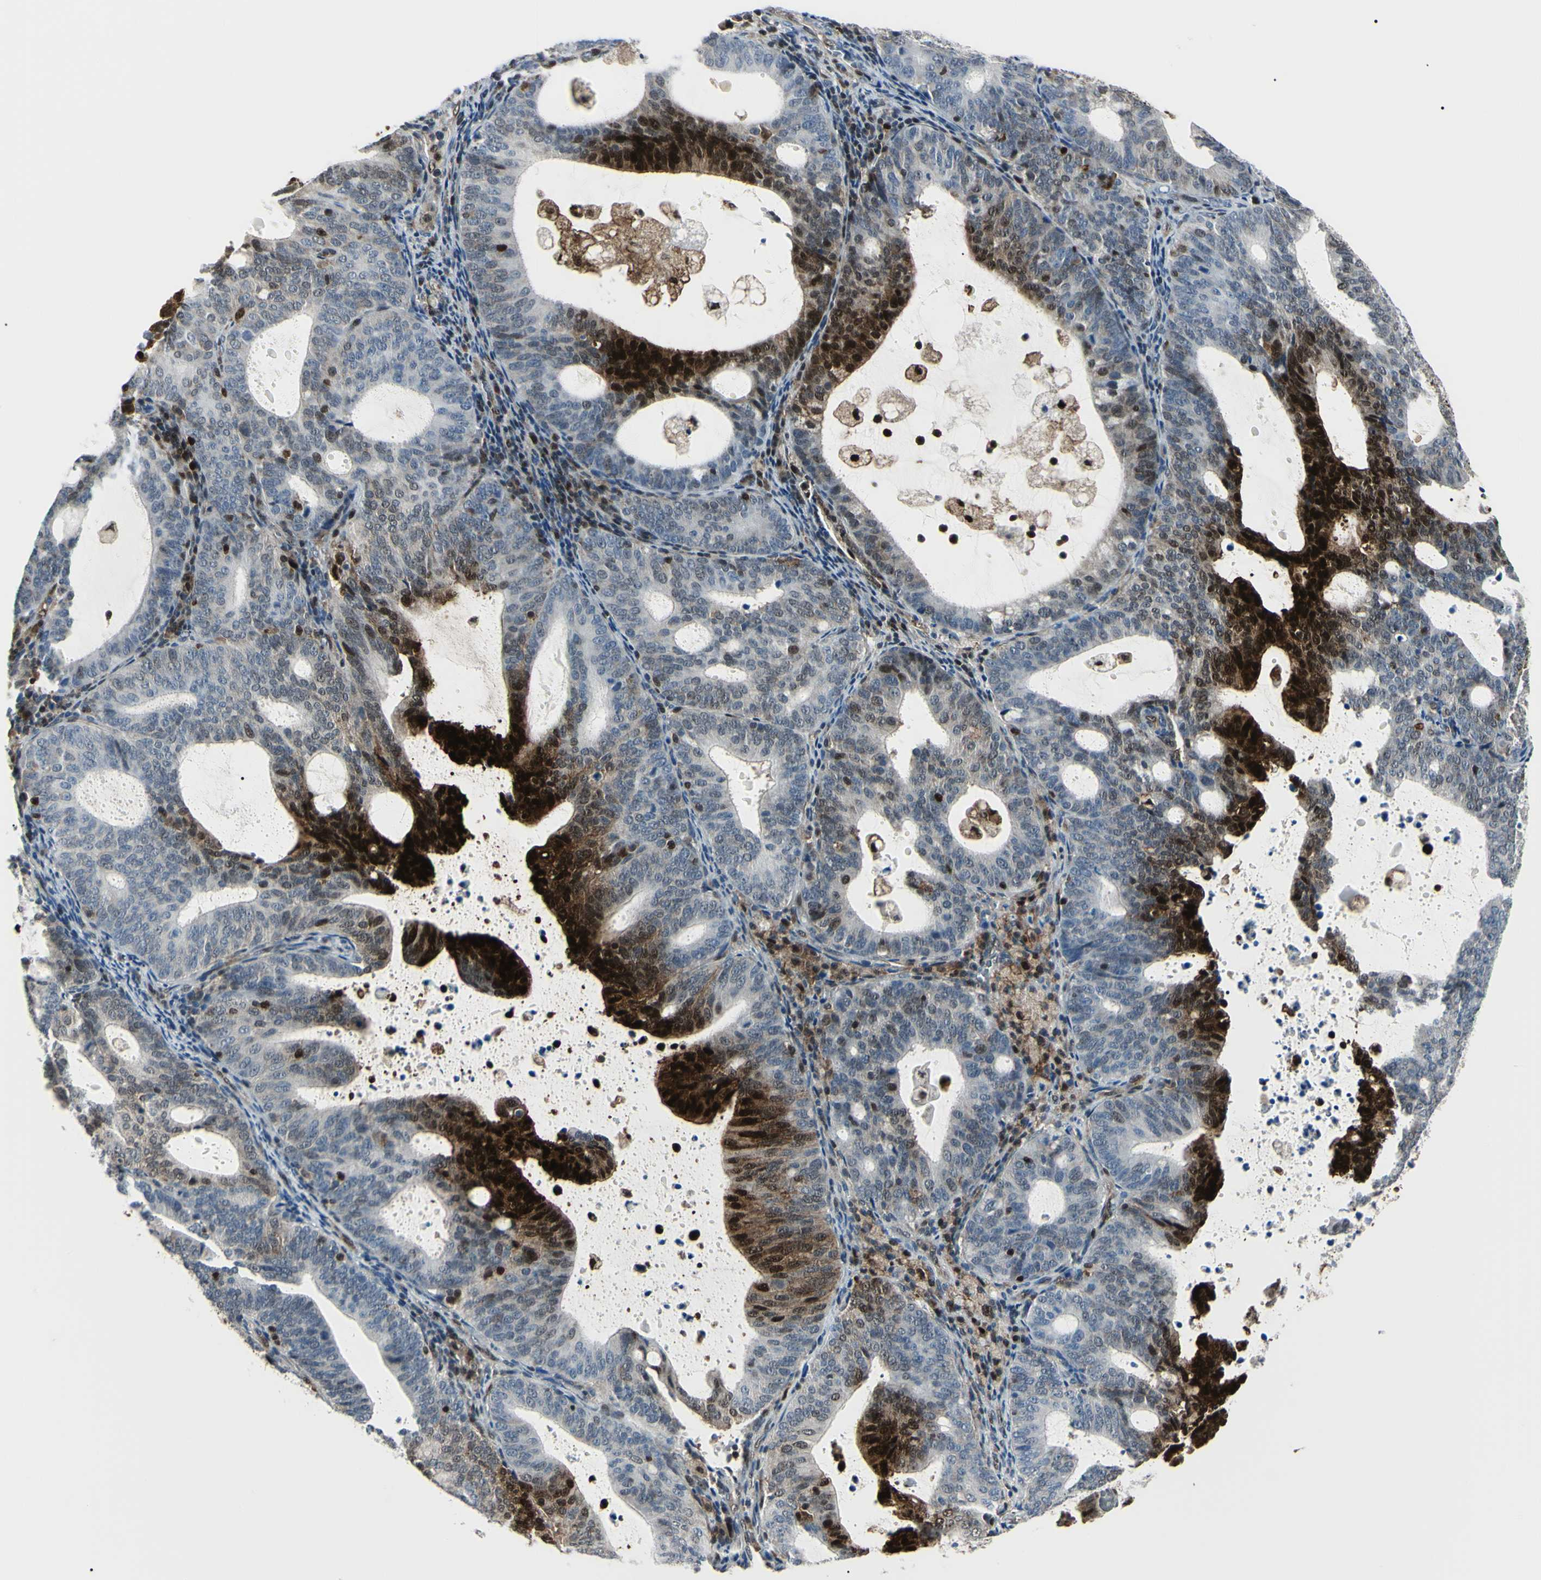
{"staining": {"intensity": "strong", "quantity": "25%-75%", "location": "cytoplasmic/membranous,nuclear"}, "tissue": "endometrial cancer", "cell_type": "Tumor cells", "image_type": "cancer", "snomed": [{"axis": "morphology", "description": "Adenocarcinoma, NOS"}, {"axis": "topography", "description": "Uterus"}], "caption": "Endometrial cancer (adenocarcinoma) stained with a protein marker displays strong staining in tumor cells.", "gene": "PGK1", "patient": {"sex": "female", "age": 83}}